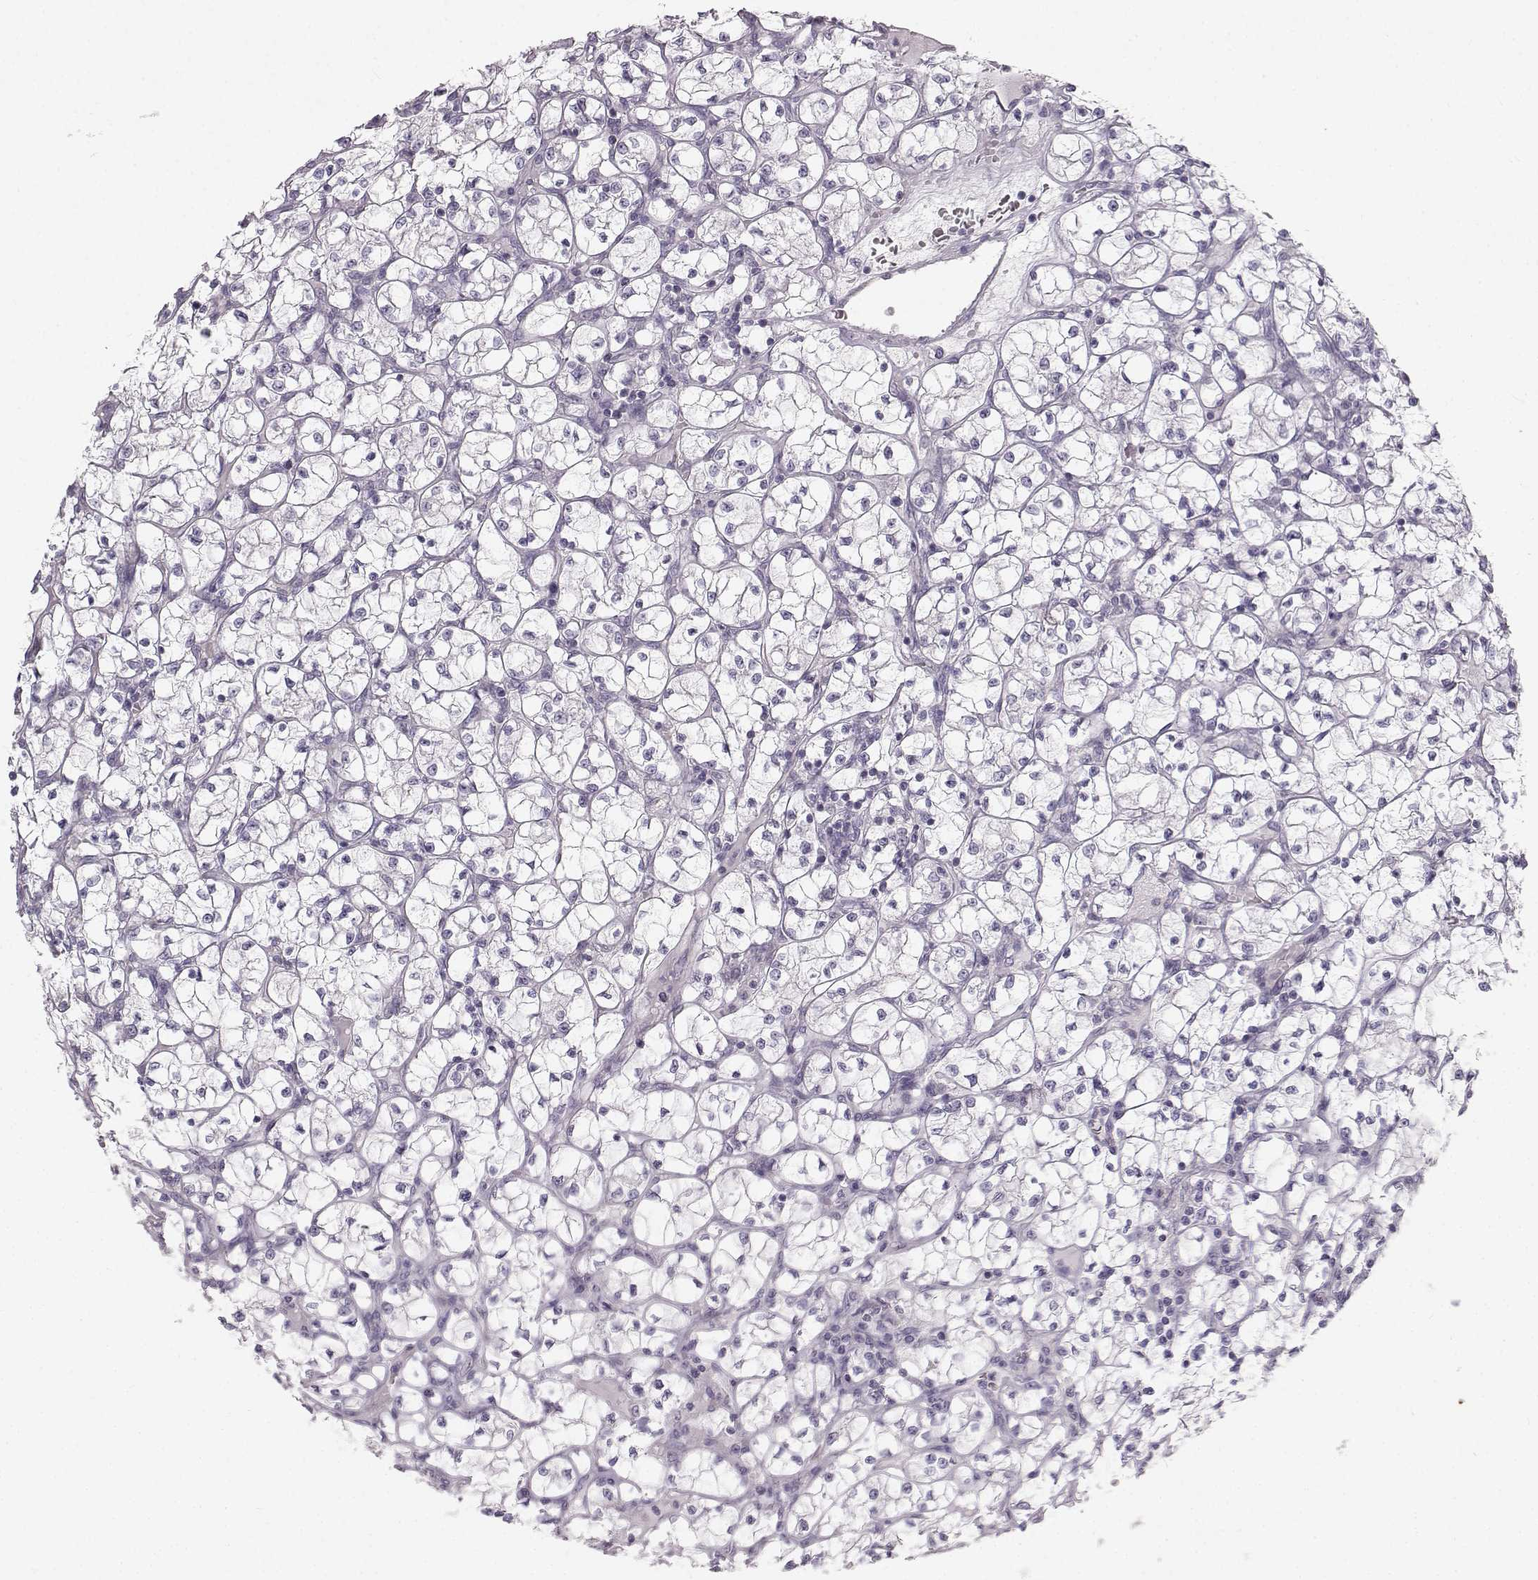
{"staining": {"intensity": "negative", "quantity": "none", "location": "none"}, "tissue": "renal cancer", "cell_type": "Tumor cells", "image_type": "cancer", "snomed": [{"axis": "morphology", "description": "Adenocarcinoma, NOS"}, {"axis": "topography", "description": "Kidney"}], "caption": "This is an IHC histopathology image of renal cancer (adenocarcinoma). There is no expression in tumor cells.", "gene": "OIP5", "patient": {"sex": "female", "age": 64}}